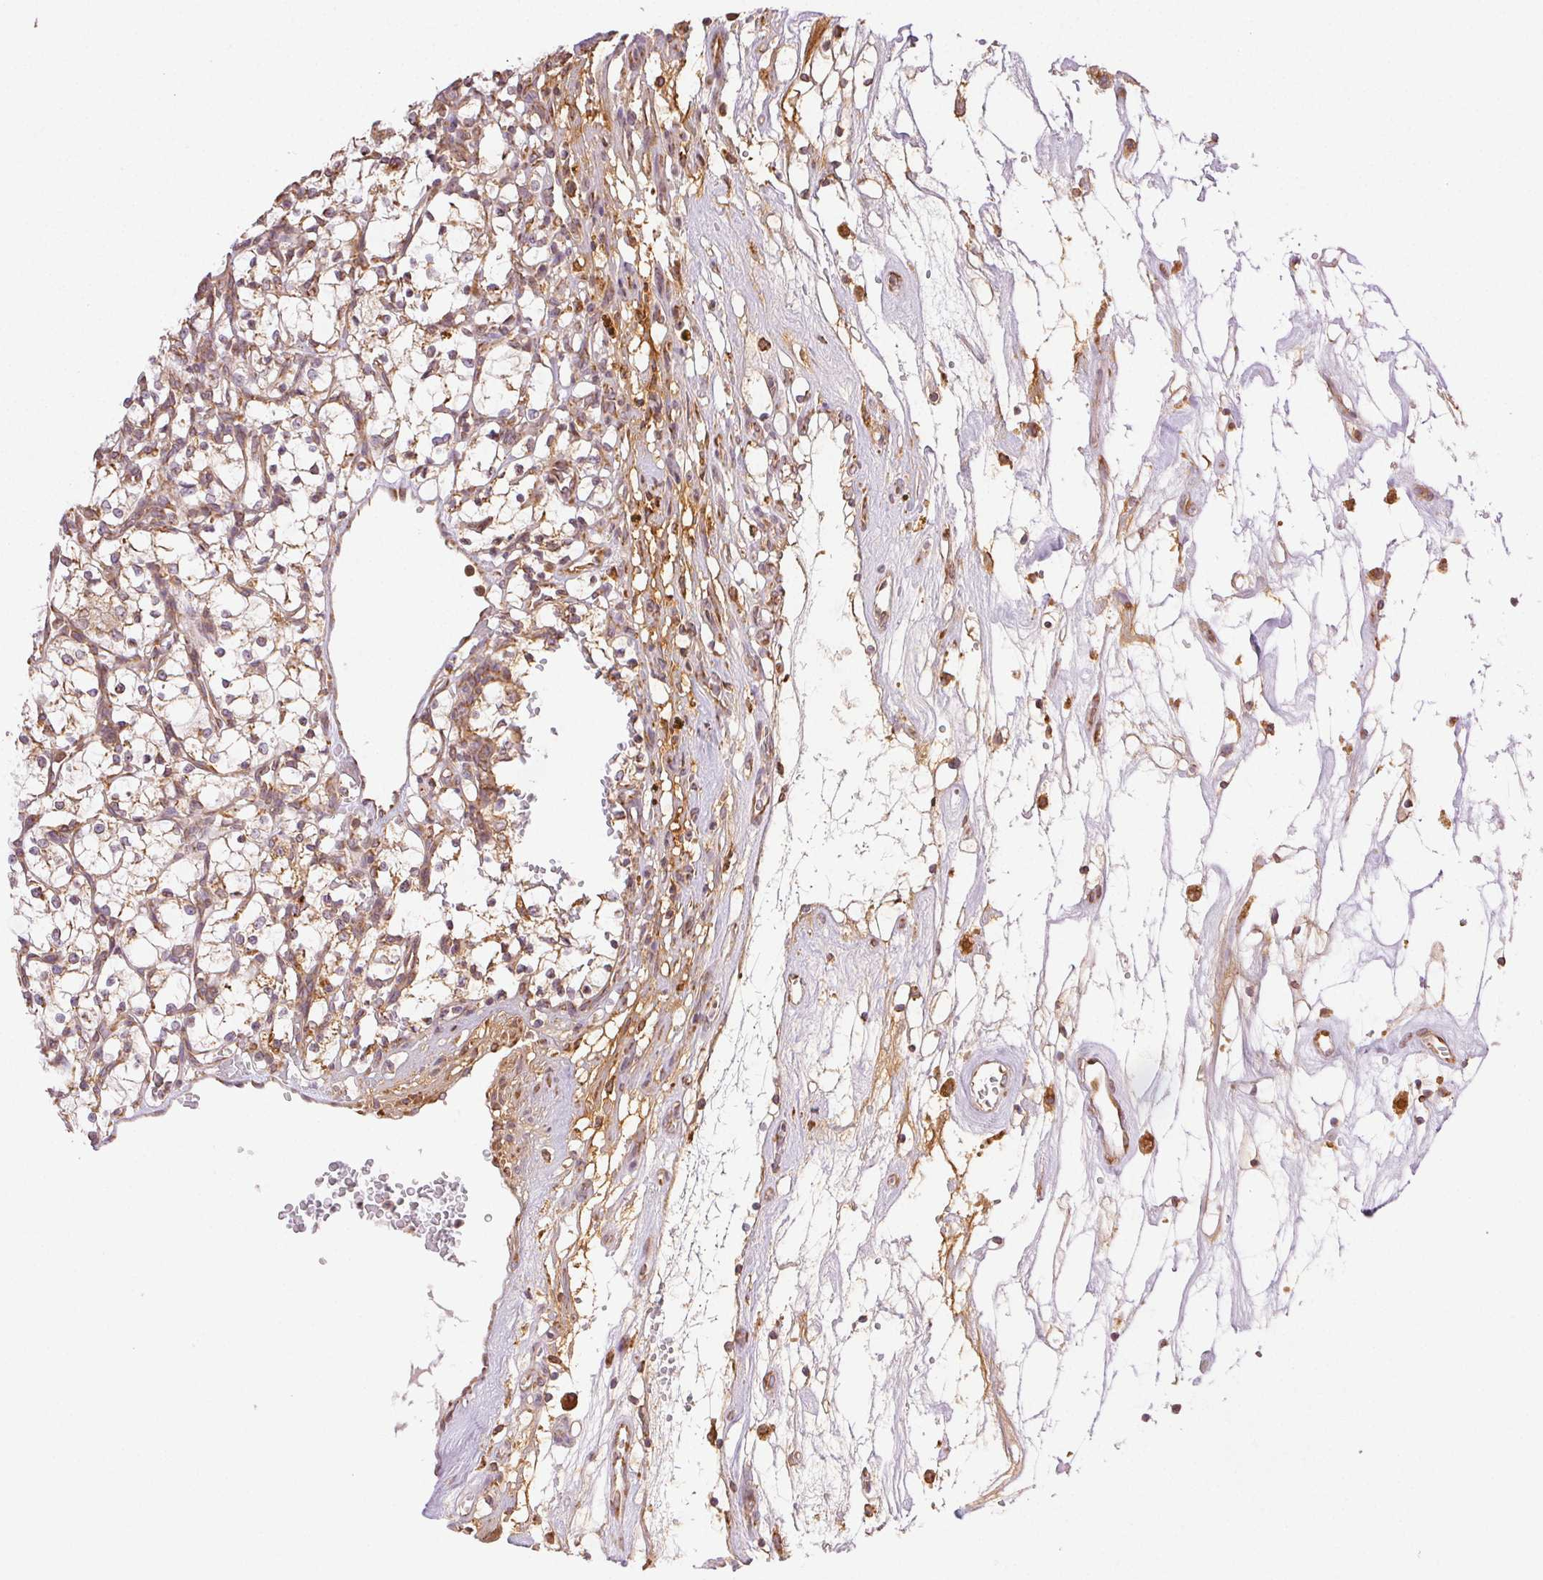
{"staining": {"intensity": "weak", "quantity": "25%-75%", "location": "cytoplasmic/membranous"}, "tissue": "renal cancer", "cell_type": "Tumor cells", "image_type": "cancer", "snomed": [{"axis": "morphology", "description": "Adenocarcinoma, NOS"}, {"axis": "topography", "description": "Kidney"}], "caption": "Immunohistochemical staining of human renal cancer (adenocarcinoma) displays weak cytoplasmic/membranous protein positivity in about 25%-75% of tumor cells. Nuclei are stained in blue.", "gene": "ENTREP1", "patient": {"sex": "female", "age": 69}}